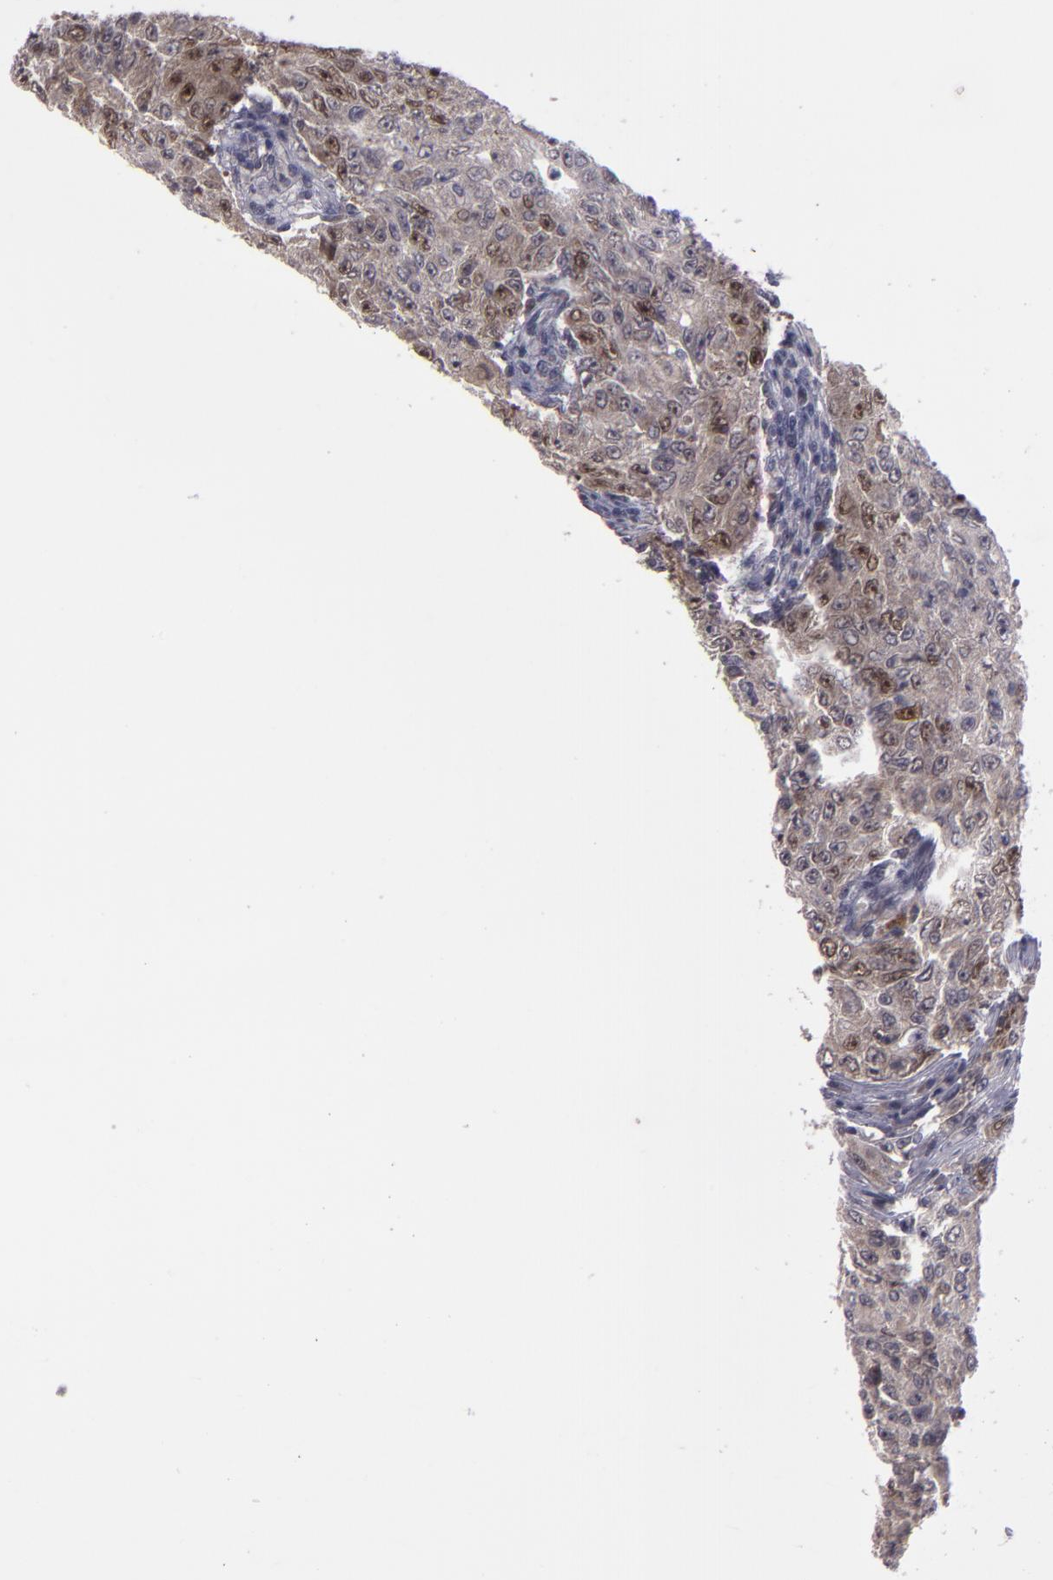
{"staining": {"intensity": "strong", "quantity": ">75%", "location": "nuclear"}, "tissue": "lymph node", "cell_type": "Germinal center cells", "image_type": "normal", "snomed": [{"axis": "morphology", "description": "Normal tissue, NOS"}, {"axis": "topography", "description": "Lymph node"}], "caption": "Brown immunohistochemical staining in unremarkable human lymph node displays strong nuclear positivity in about >75% of germinal center cells. (DAB (3,3'-diaminobenzidine) = brown stain, brightfield microscopy at high magnification).", "gene": "CDC7", "patient": {"sex": "female", "age": 42}}